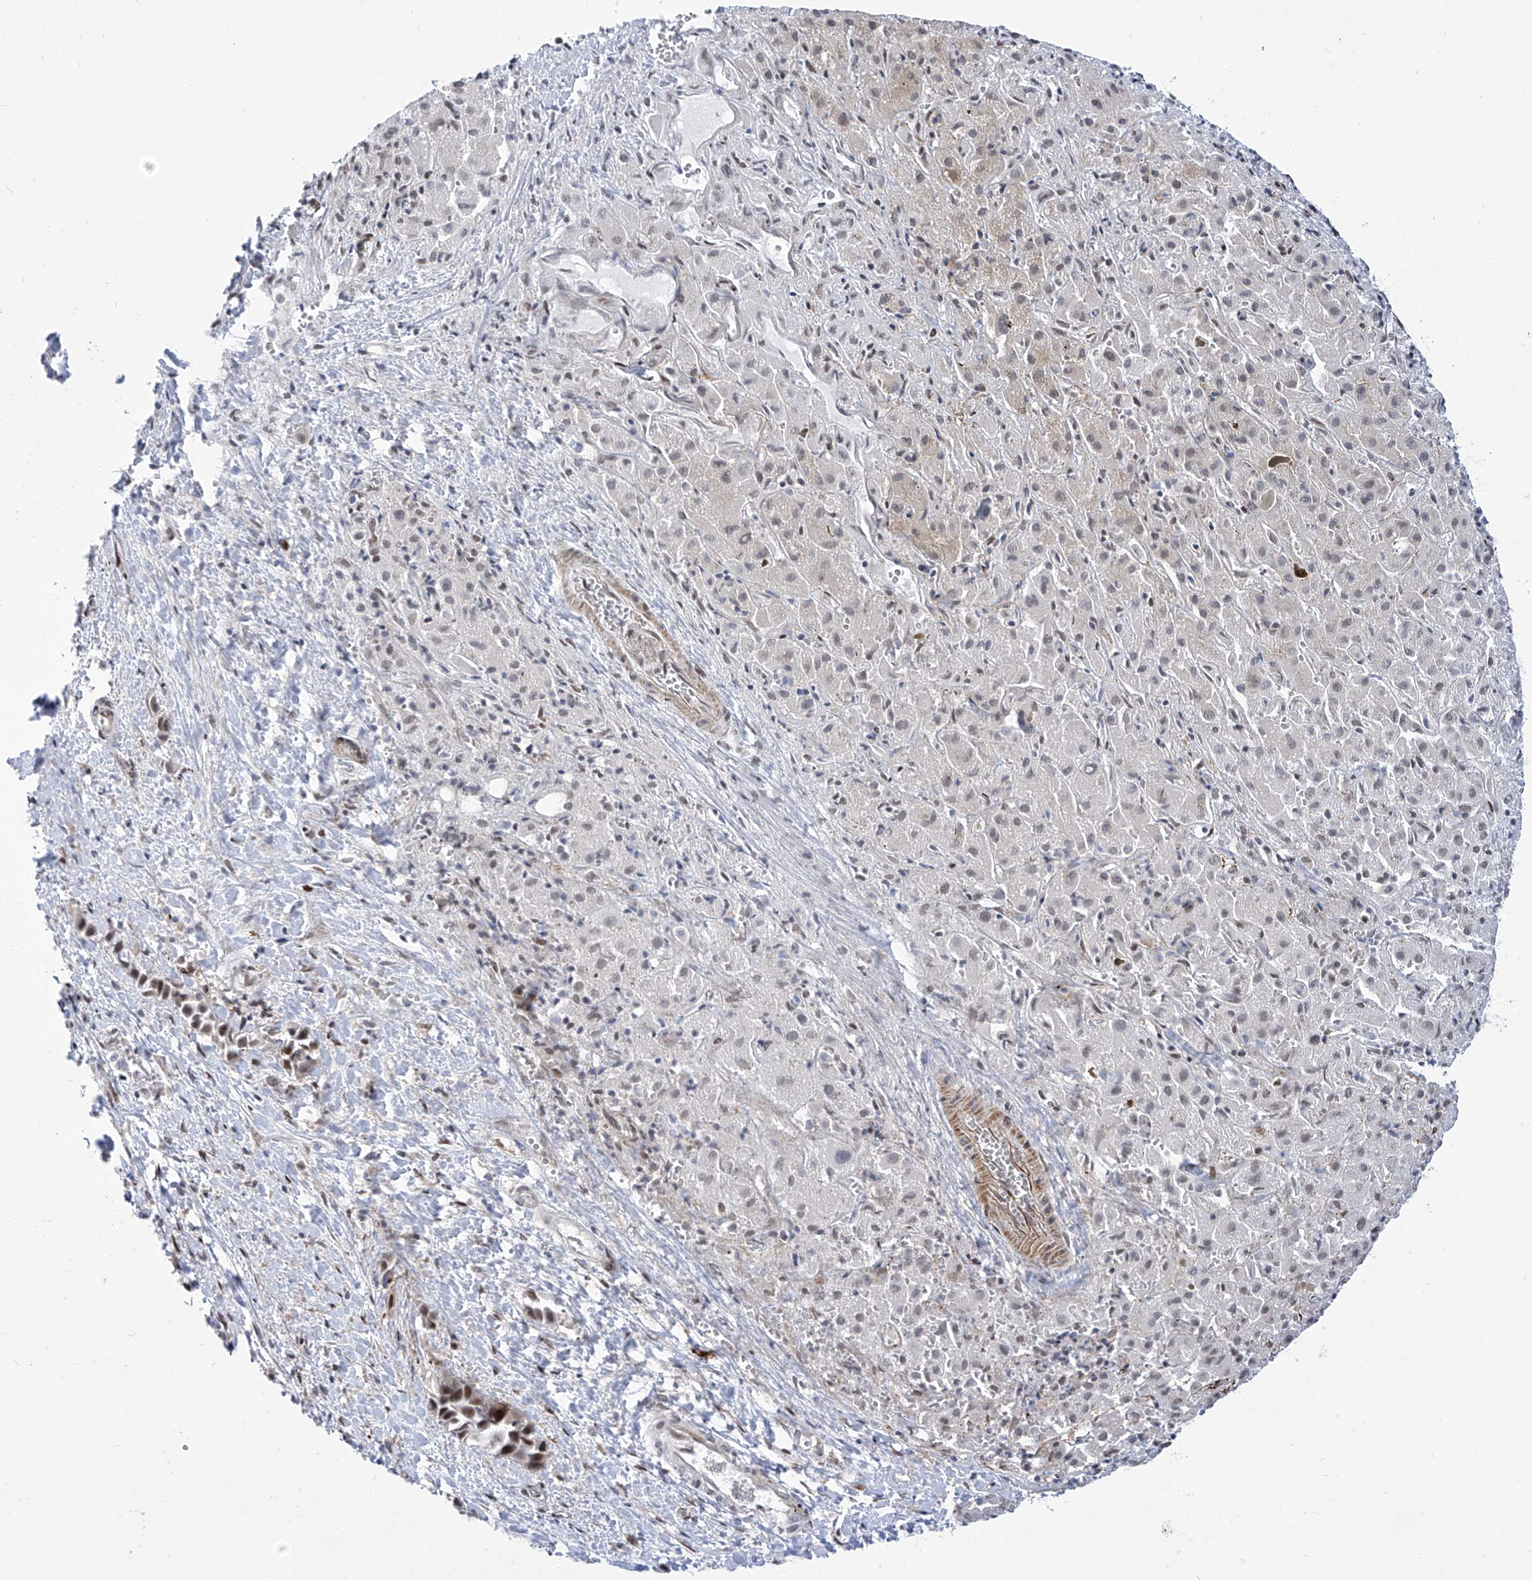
{"staining": {"intensity": "negative", "quantity": "none", "location": "none"}, "tissue": "liver cancer", "cell_type": "Tumor cells", "image_type": "cancer", "snomed": [{"axis": "morphology", "description": "Cholangiocarcinoma"}, {"axis": "topography", "description": "Liver"}], "caption": "Immunohistochemistry (IHC) histopathology image of liver cholangiocarcinoma stained for a protein (brown), which exhibits no expression in tumor cells. (Stains: DAB (3,3'-diaminobenzidine) immunohistochemistry with hematoxylin counter stain, Microscopy: brightfield microscopy at high magnification).", "gene": "CEP290", "patient": {"sex": "female", "age": 52}}